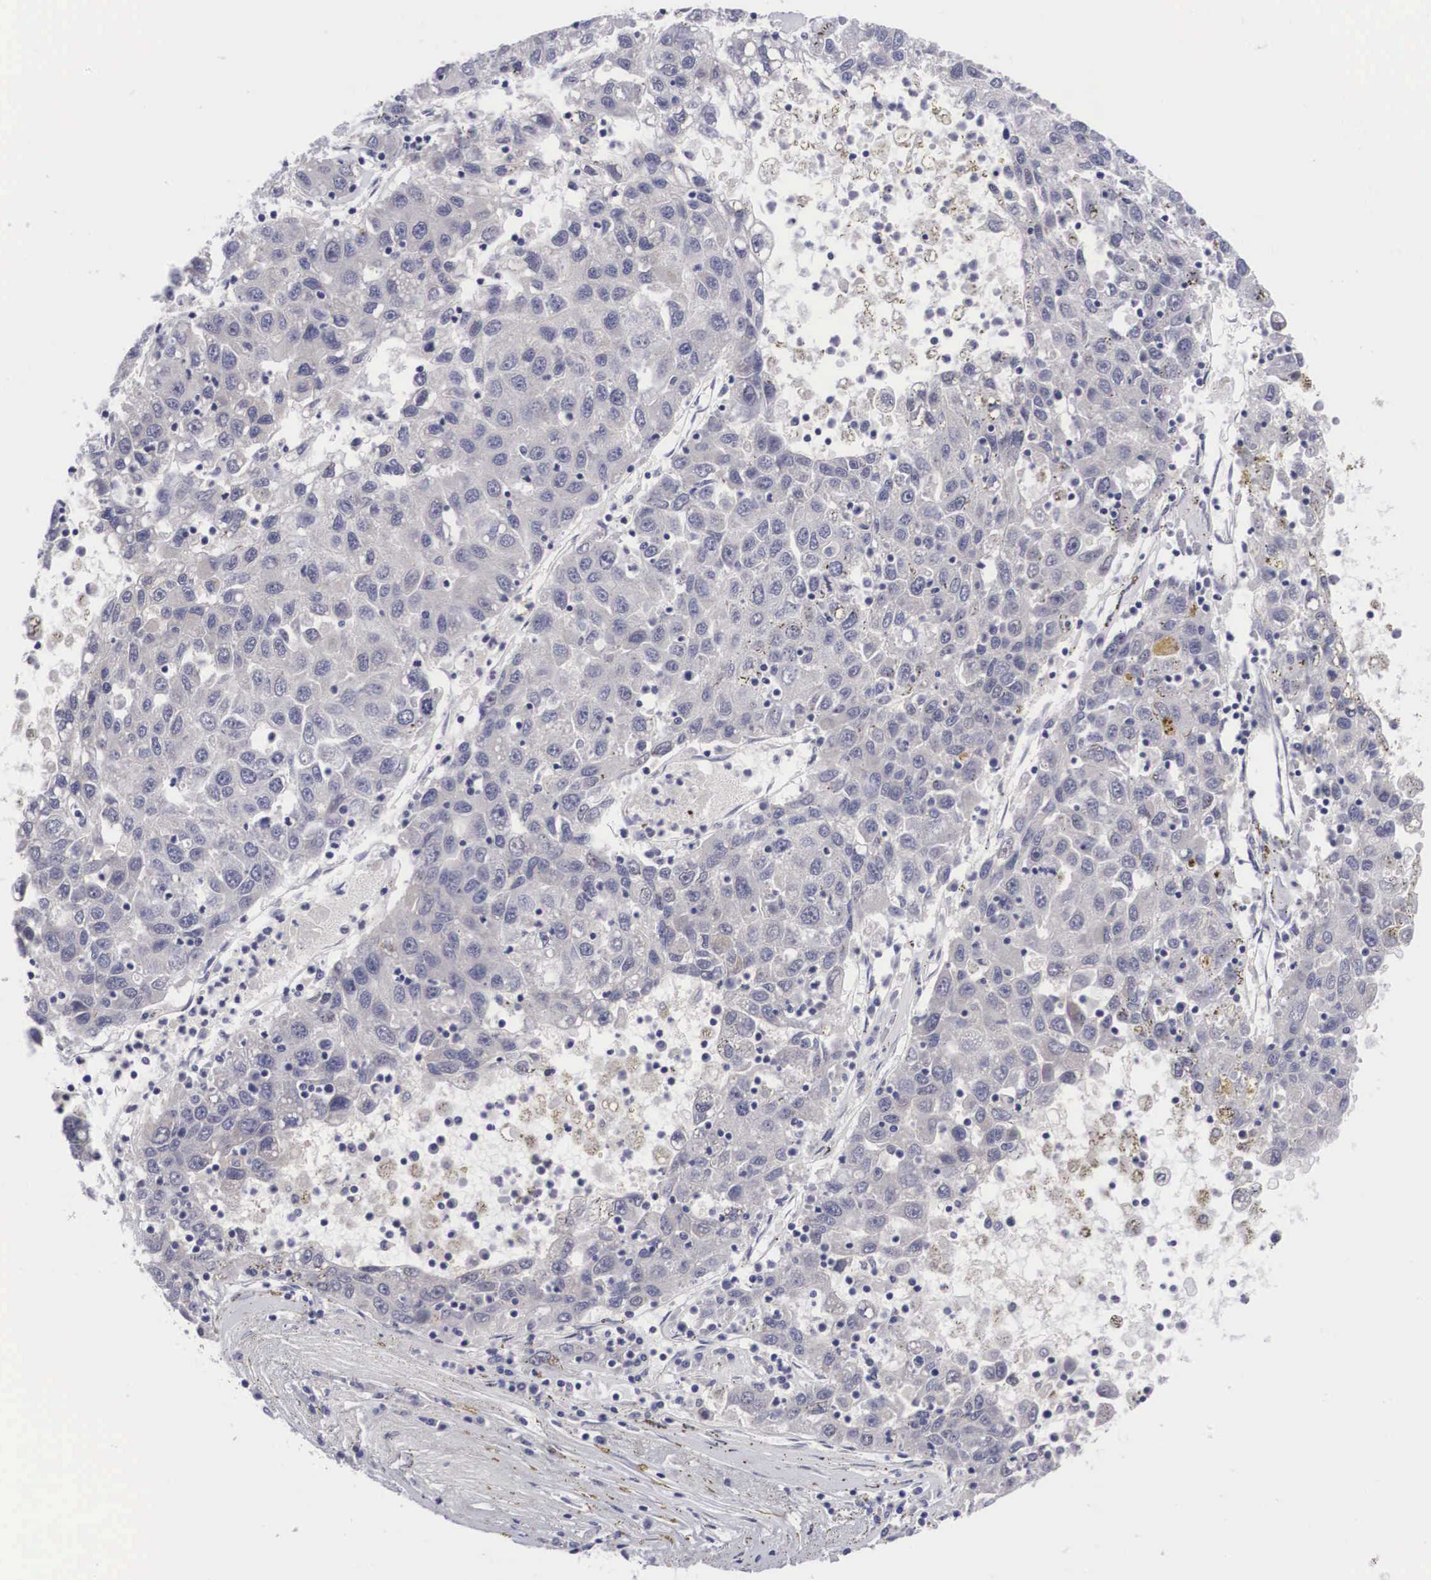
{"staining": {"intensity": "negative", "quantity": "none", "location": "none"}, "tissue": "liver cancer", "cell_type": "Tumor cells", "image_type": "cancer", "snomed": [{"axis": "morphology", "description": "Carcinoma, Hepatocellular, NOS"}, {"axis": "topography", "description": "Liver"}], "caption": "Immunohistochemistry image of human liver cancer stained for a protein (brown), which shows no positivity in tumor cells.", "gene": "GRIPAP1", "patient": {"sex": "male", "age": 49}}